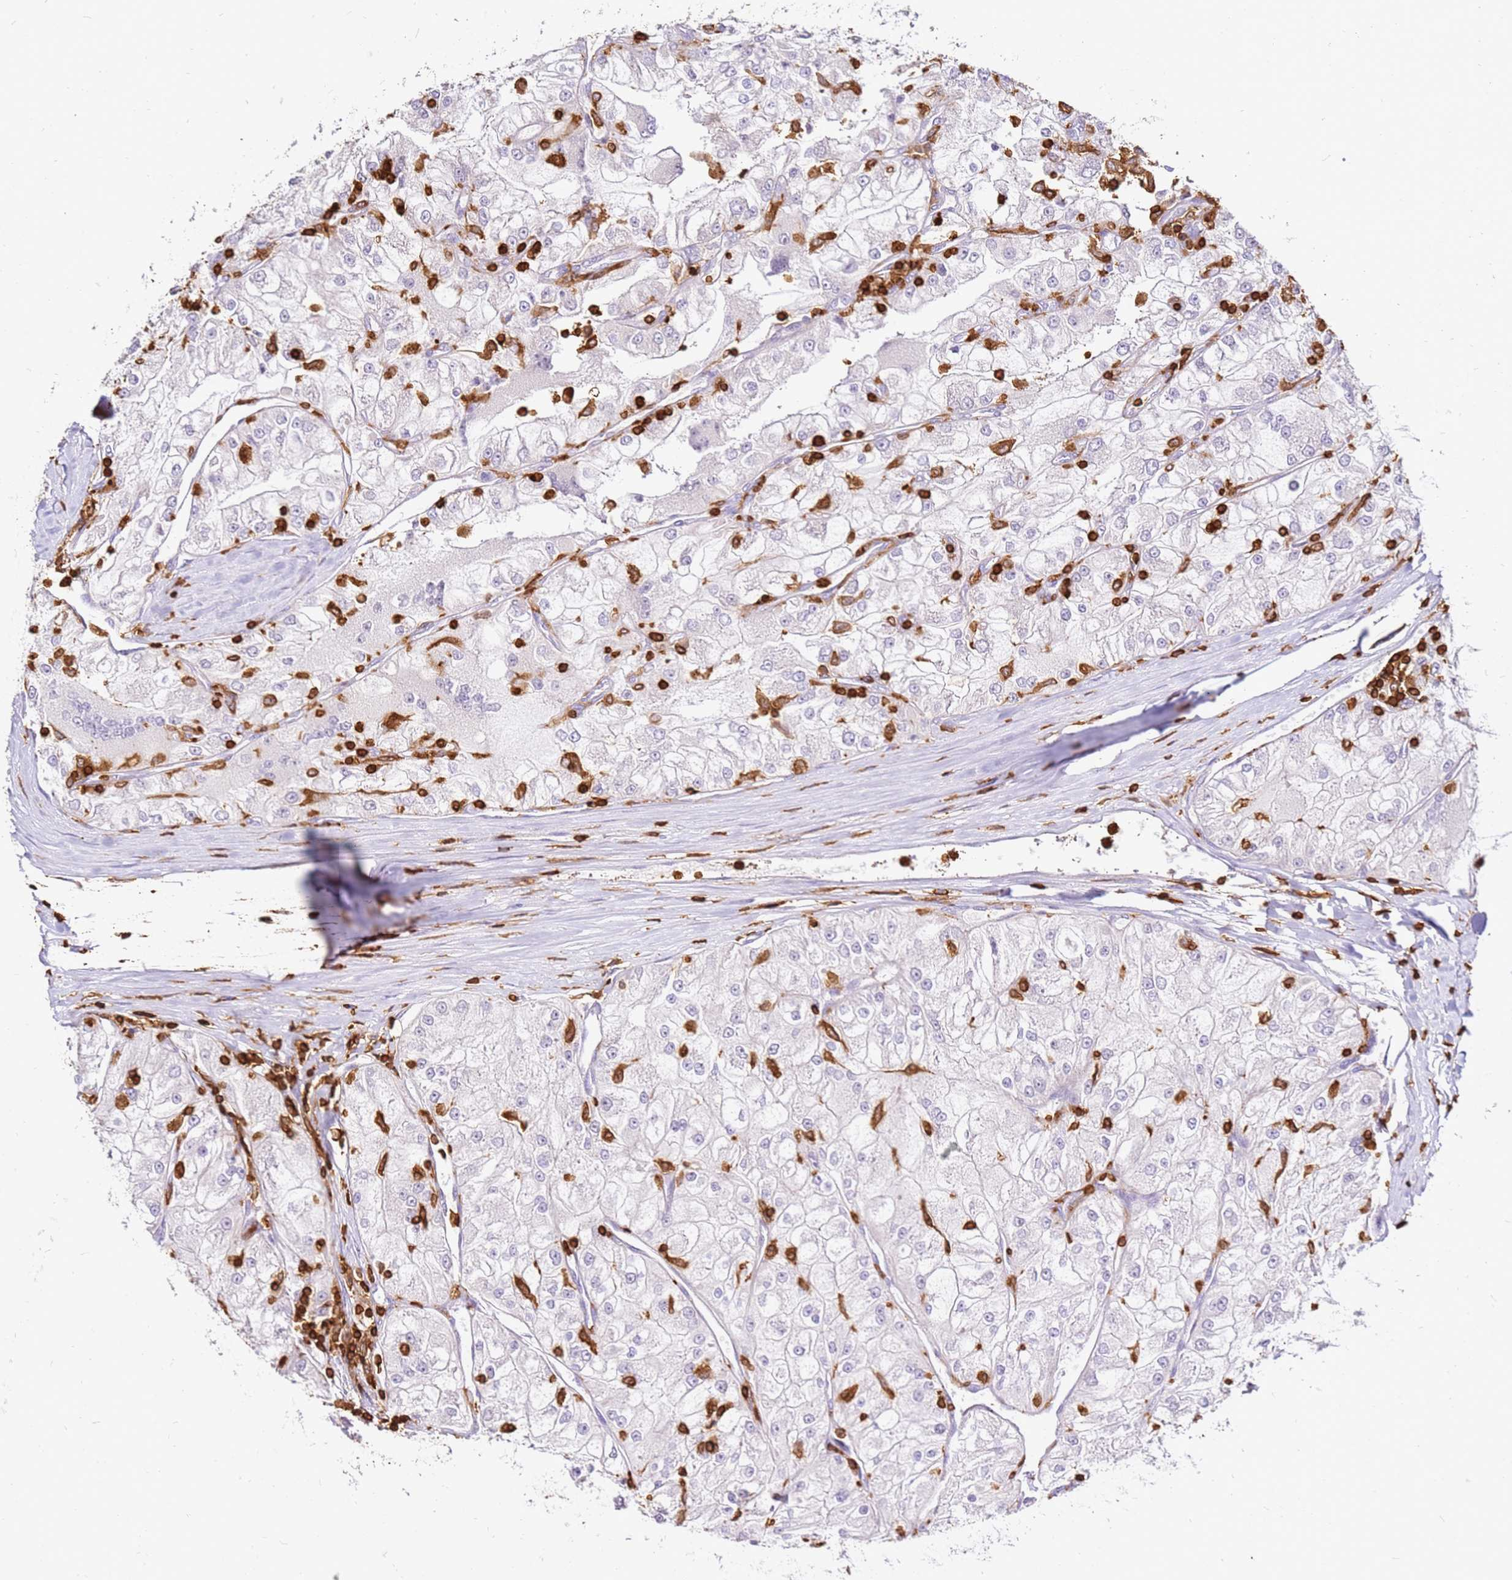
{"staining": {"intensity": "negative", "quantity": "none", "location": "none"}, "tissue": "renal cancer", "cell_type": "Tumor cells", "image_type": "cancer", "snomed": [{"axis": "morphology", "description": "Adenocarcinoma, NOS"}, {"axis": "topography", "description": "Kidney"}], "caption": "Immunohistochemistry (IHC) histopathology image of renal cancer (adenocarcinoma) stained for a protein (brown), which shows no expression in tumor cells.", "gene": "CORO1A", "patient": {"sex": "female", "age": 72}}